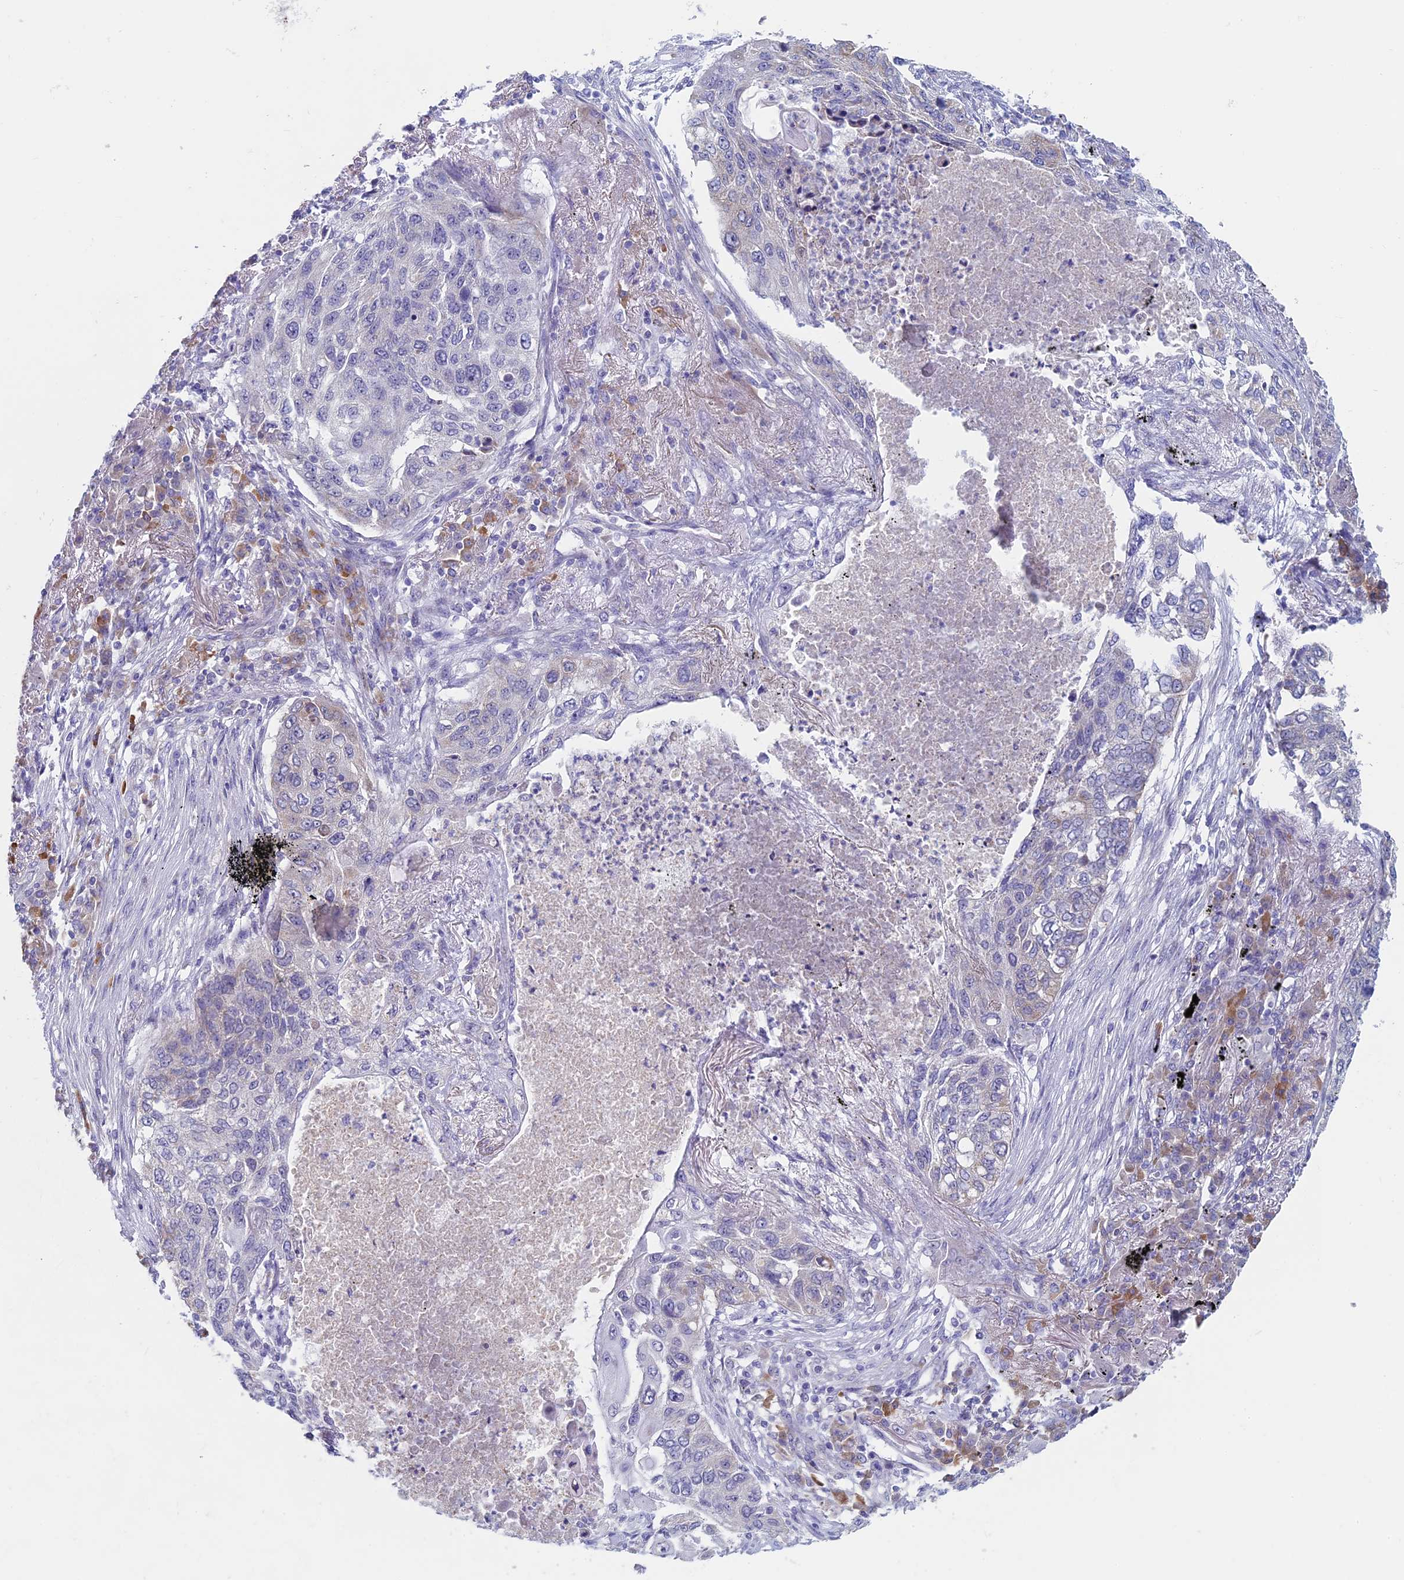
{"staining": {"intensity": "weak", "quantity": "<25%", "location": "cytoplasmic/membranous"}, "tissue": "lung cancer", "cell_type": "Tumor cells", "image_type": "cancer", "snomed": [{"axis": "morphology", "description": "Squamous cell carcinoma, NOS"}, {"axis": "topography", "description": "Lung"}], "caption": "This is an immunohistochemistry histopathology image of human lung squamous cell carcinoma. There is no expression in tumor cells.", "gene": "MAGEB6", "patient": {"sex": "female", "age": 63}}